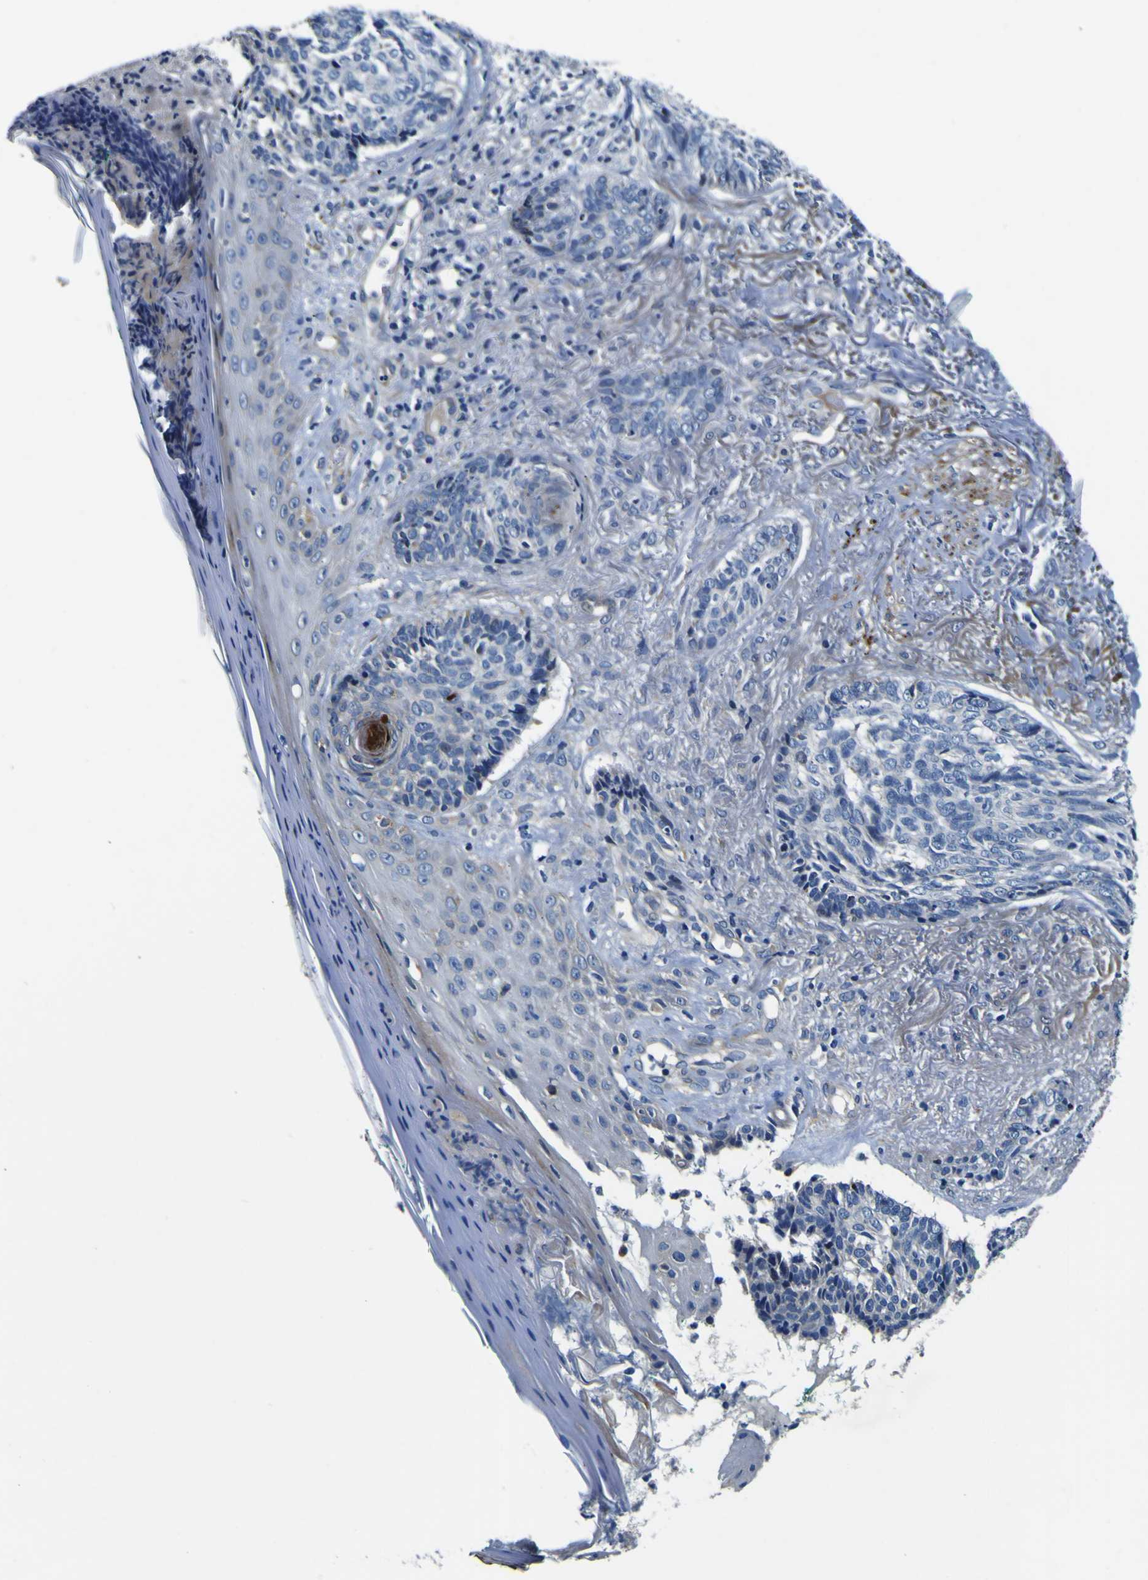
{"staining": {"intensity": "weak", "quantity": "<25%", "location": "cytoplasmic/membranous"}, "tissue": "skin cancer", "cell_type": "Tumor cells", "image_type": "cancer", "snomed": [{"axis": "morphology", "description": "Basal cell carcinoma"}, {"axis": "topography", "description": "Skin"}], "caption": "Tumor cells show no significant staining in skin basal cell carcinoma. Brightfield microscopy of IHC stained with DAB (3,3'-diaminobenzidine) (brown) and hematoxylin (blue), captured at high magnification.", "gene": "AGAP3", "patient": {"sex": "male", "age": 43}}